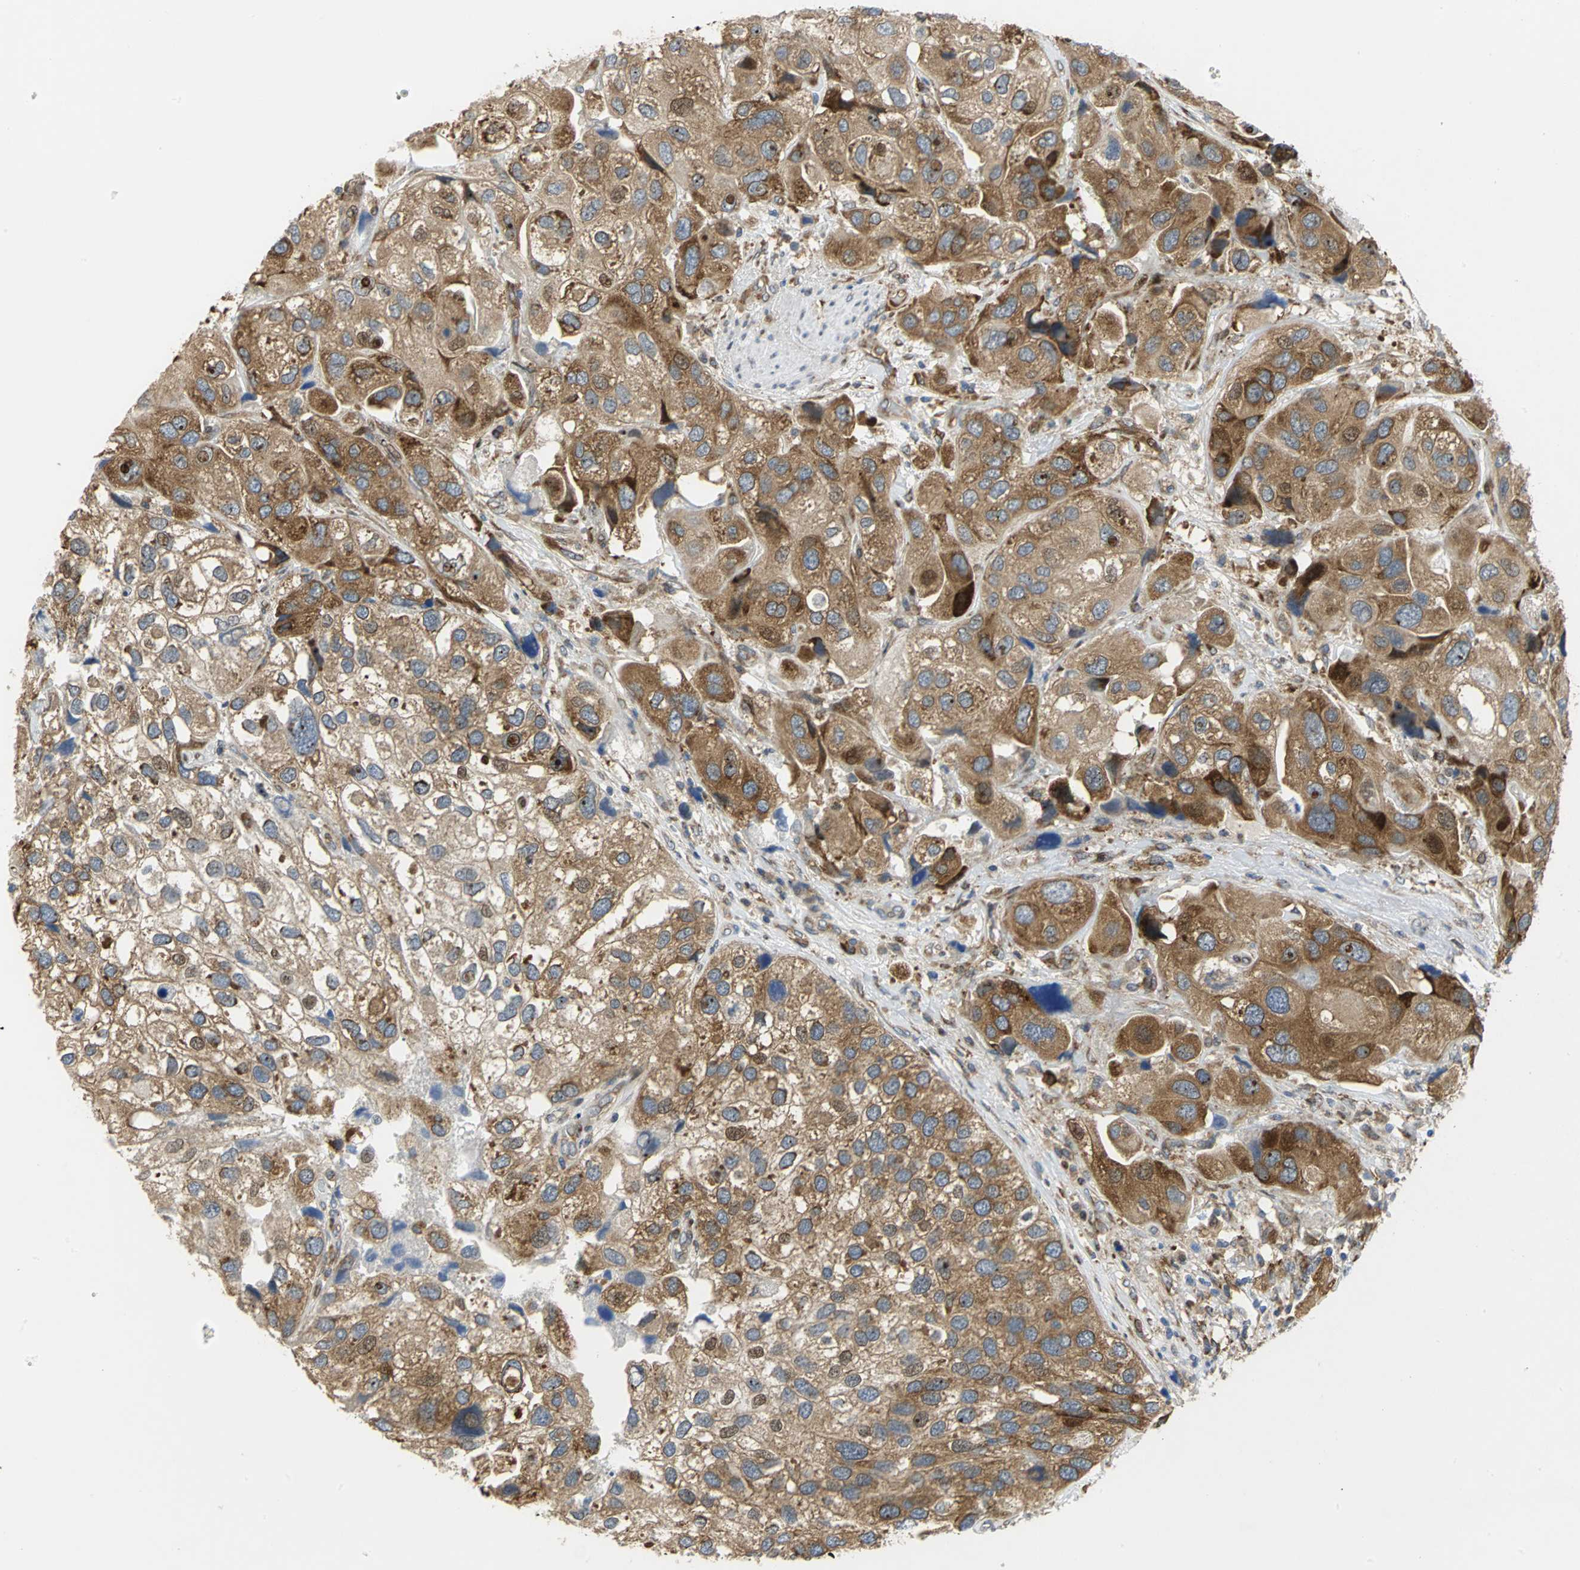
{"staining": {"intensity": "moderate", "quantity": ">75%", "location": "cytoplasmic/membranous,nuclear"}, "tissue": "urothelial cancer", "cell_type": "Tumor cells", "image_type": "cancer", "snomed": [{"axis": "morphology", "description": "Urothelial carcinoma, High grade"}, {"axis": "topography", "description": "Urinary bladder"}], "caption": "Urothelial carcinoma (high-grade) tissue reveals moderate cytoplasmic/membranous and nuclear expression in about >75% of tumor cells, visualized by immunohistochemistry. (Brightfield microscopy of DAB IHC at high magnification).", "gene": "YBX1", "patient": {"sex": "female", "age": 64}}